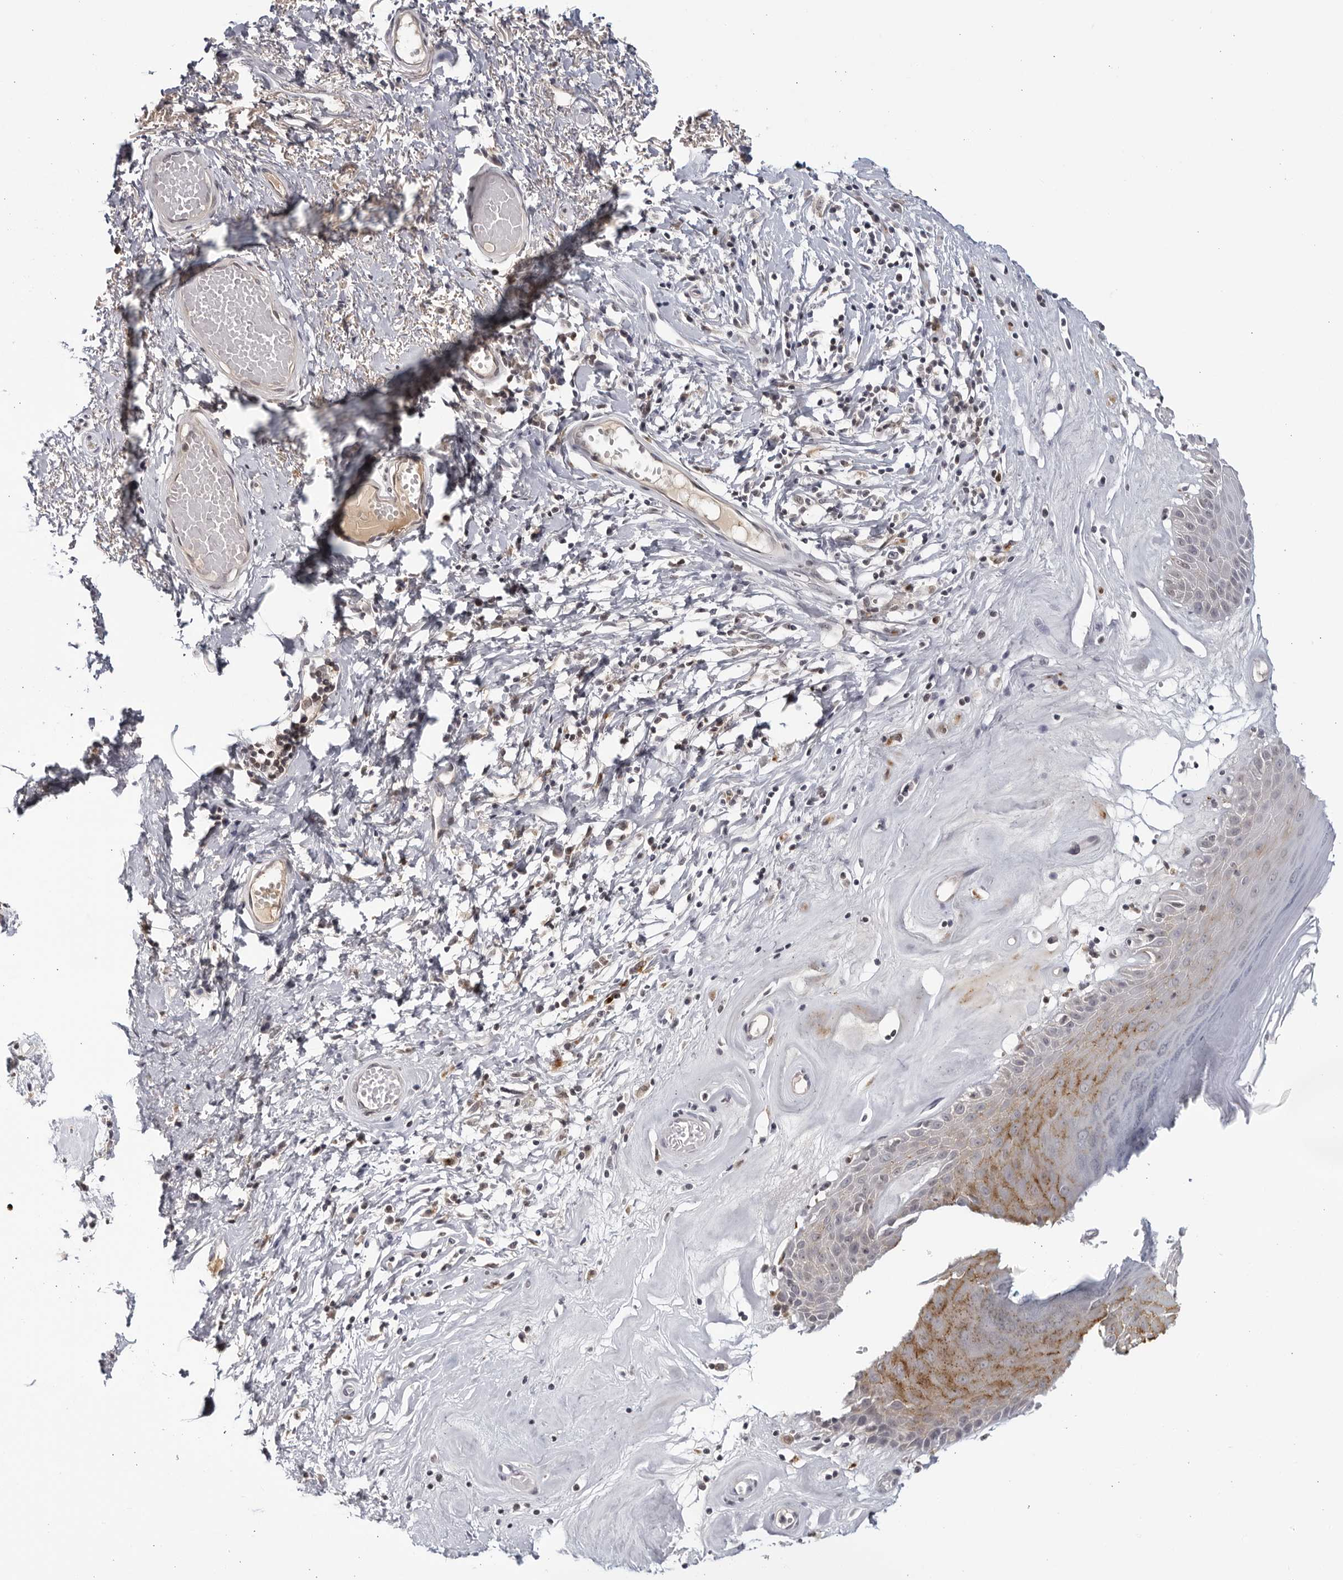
{"staining": {"intensity": "moderate", "quantity": "<25%", "location": "cytoplasmic/membranous"}, "tissue": "skin", "cell_type": "Epidermal cells", "image_type": "normal", "snomed": [{"axis": "morphology", "description": "Normal tissue, NOS"}, {"axis": "morphology", "description": "Inflammation, NOS"}, {"axis": "topography", "description": "Vulva"}], "caption": "Immunohistochemistry (IHC) of benign human skin shows low levels of moderate cytoplasmic/membranous expression in about <25% of epidermal cells. Immunohistochemistry (IHC) stains the protein in brown and the nuclei are stained blue.", "gene": "STRADB", "patient": {"sex": "female", "age": 84}}